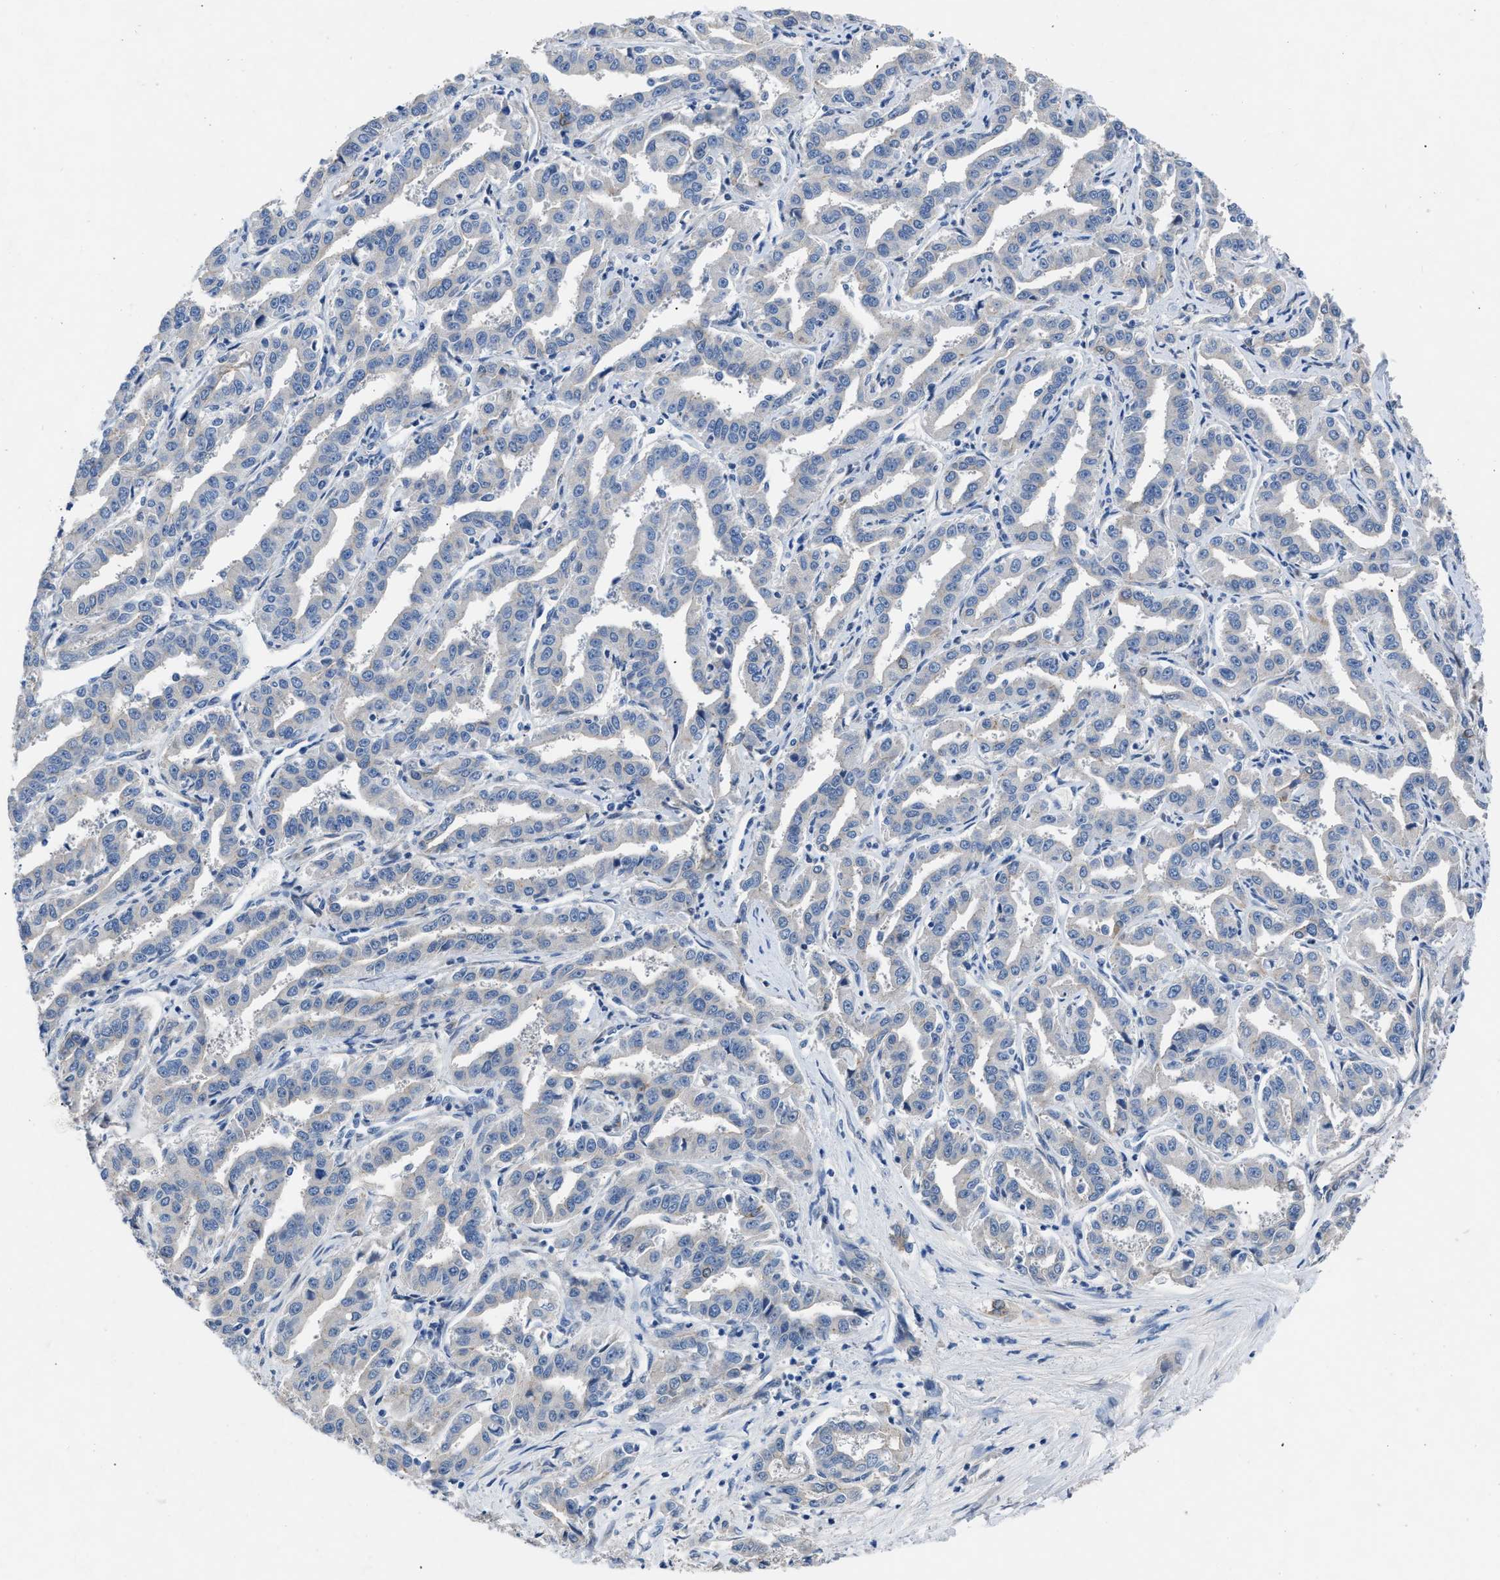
{"staining": {"intensity": "negative", "quantity": "none", "location": "none"}, "tissue": "liver cancer", "cell_type": "Tumor cells", "image_type": "cancer", "snomed": [{"axis": "morphology", "description": "Cholangiocarcinoma"}, {"axis": "topography", "description": "Liver"}], "caption": "Protein analysis of liver cholangiocarcinoma demonstrates no significant positivity in tumor cells. (DAB (3,3'-diaminobenzidine) immunohistochemistry (IHC) visualized using brightfield microscopy, high magnification).", "gene": "RBP1", "patient": {"sex": "male", "age": 59}}